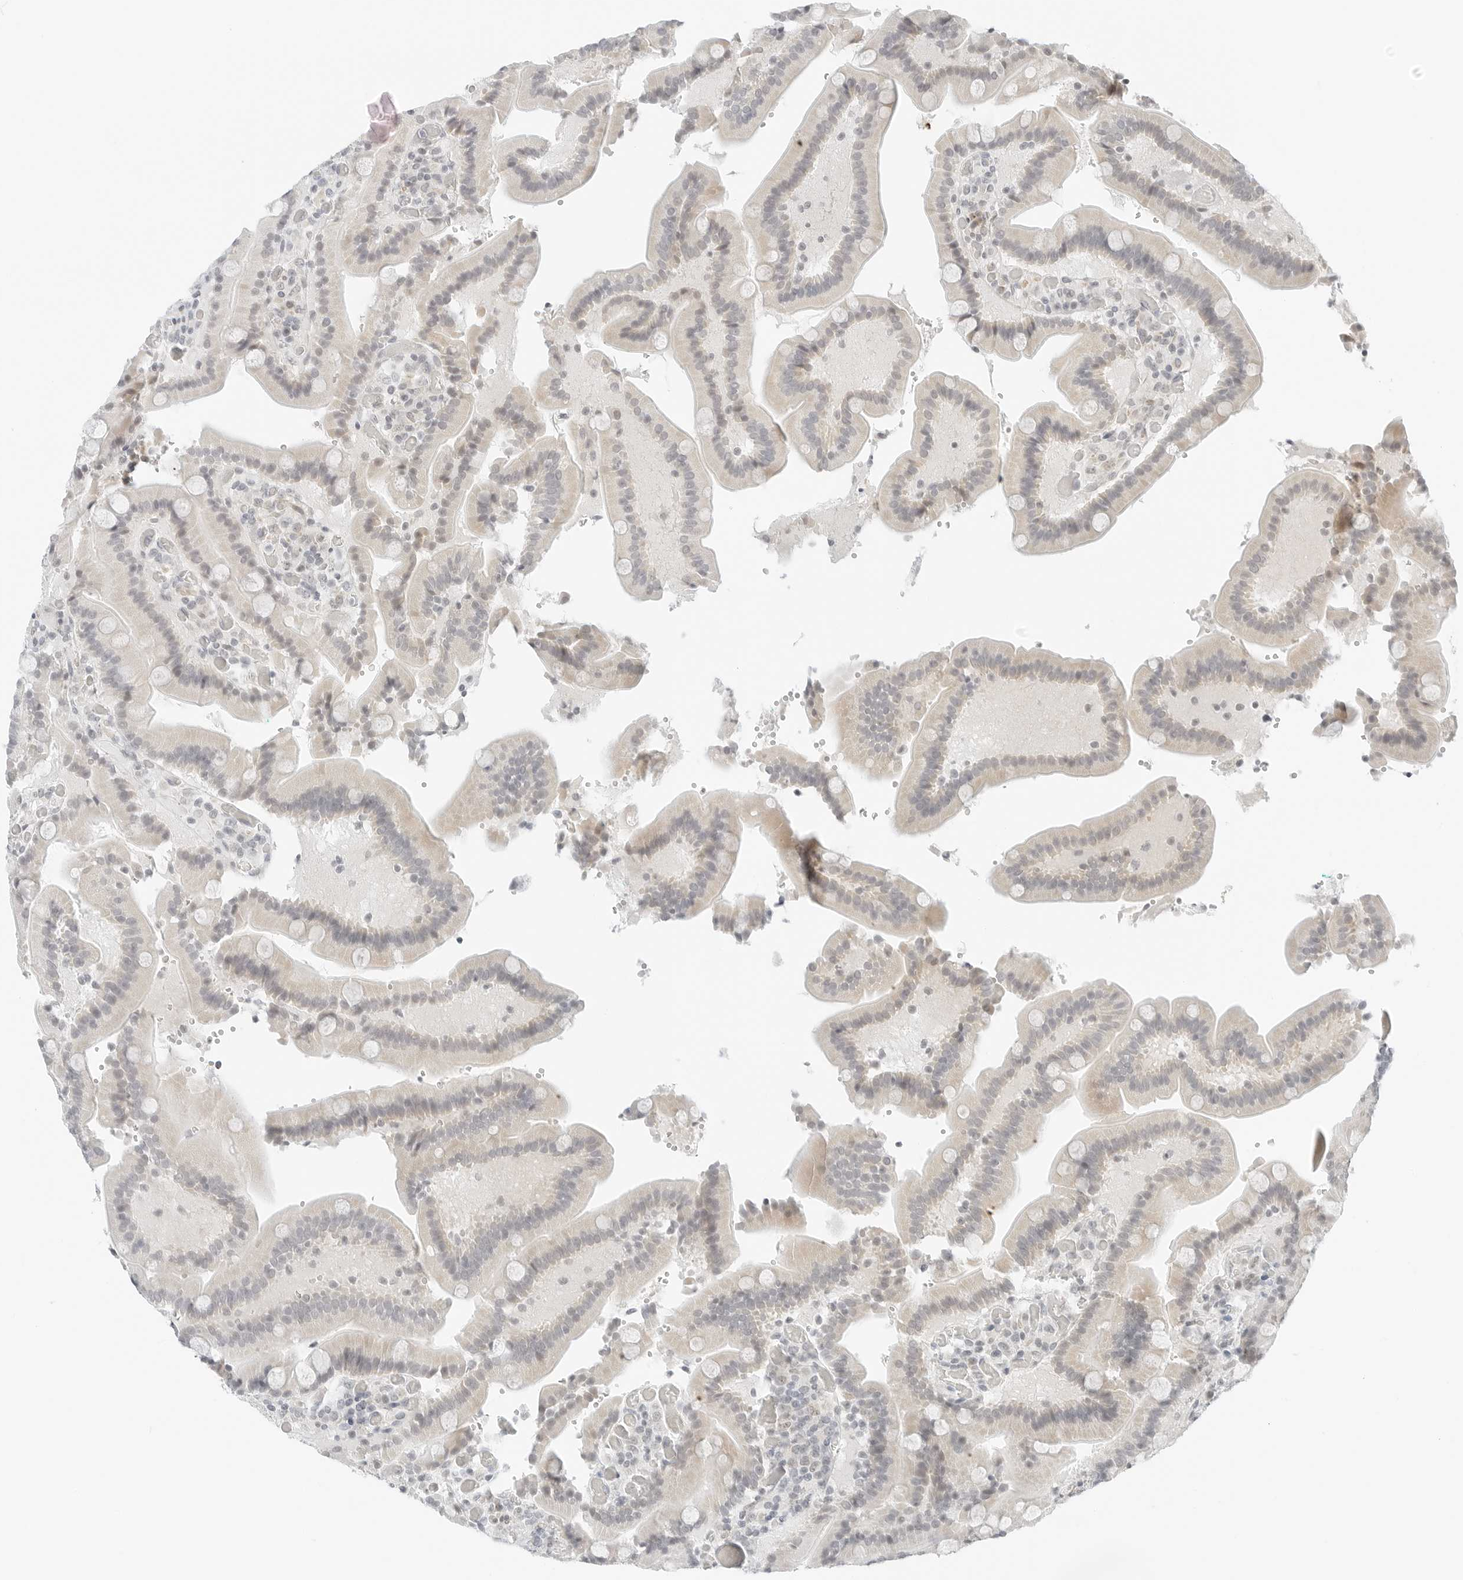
{"staining": {"intensity": "weak", "quantity": "25%-75%", "location": "cytoplasmic/membranous"}, "tissue": "duodenum", "cell_type": "Glandular cells", "image_type": "normal", "snomed": [{"axis": "morphology", "description": "Normal tissue, NOS"}, {"axis": "topography", "description": "Duodenum"}], "caption": "A micrograph of human duodenum stained for a protein exhibits weak cytoplasmic/membranous brown staining in glandular cells. (Stains: DAB (3,3'-diaminobenzidine) in brown, nuclei in blue, Microscopy: brightfield microscopy at high magnification).", "gene": "CCSAP", "patient": {"sex": "female", "age": 62}}